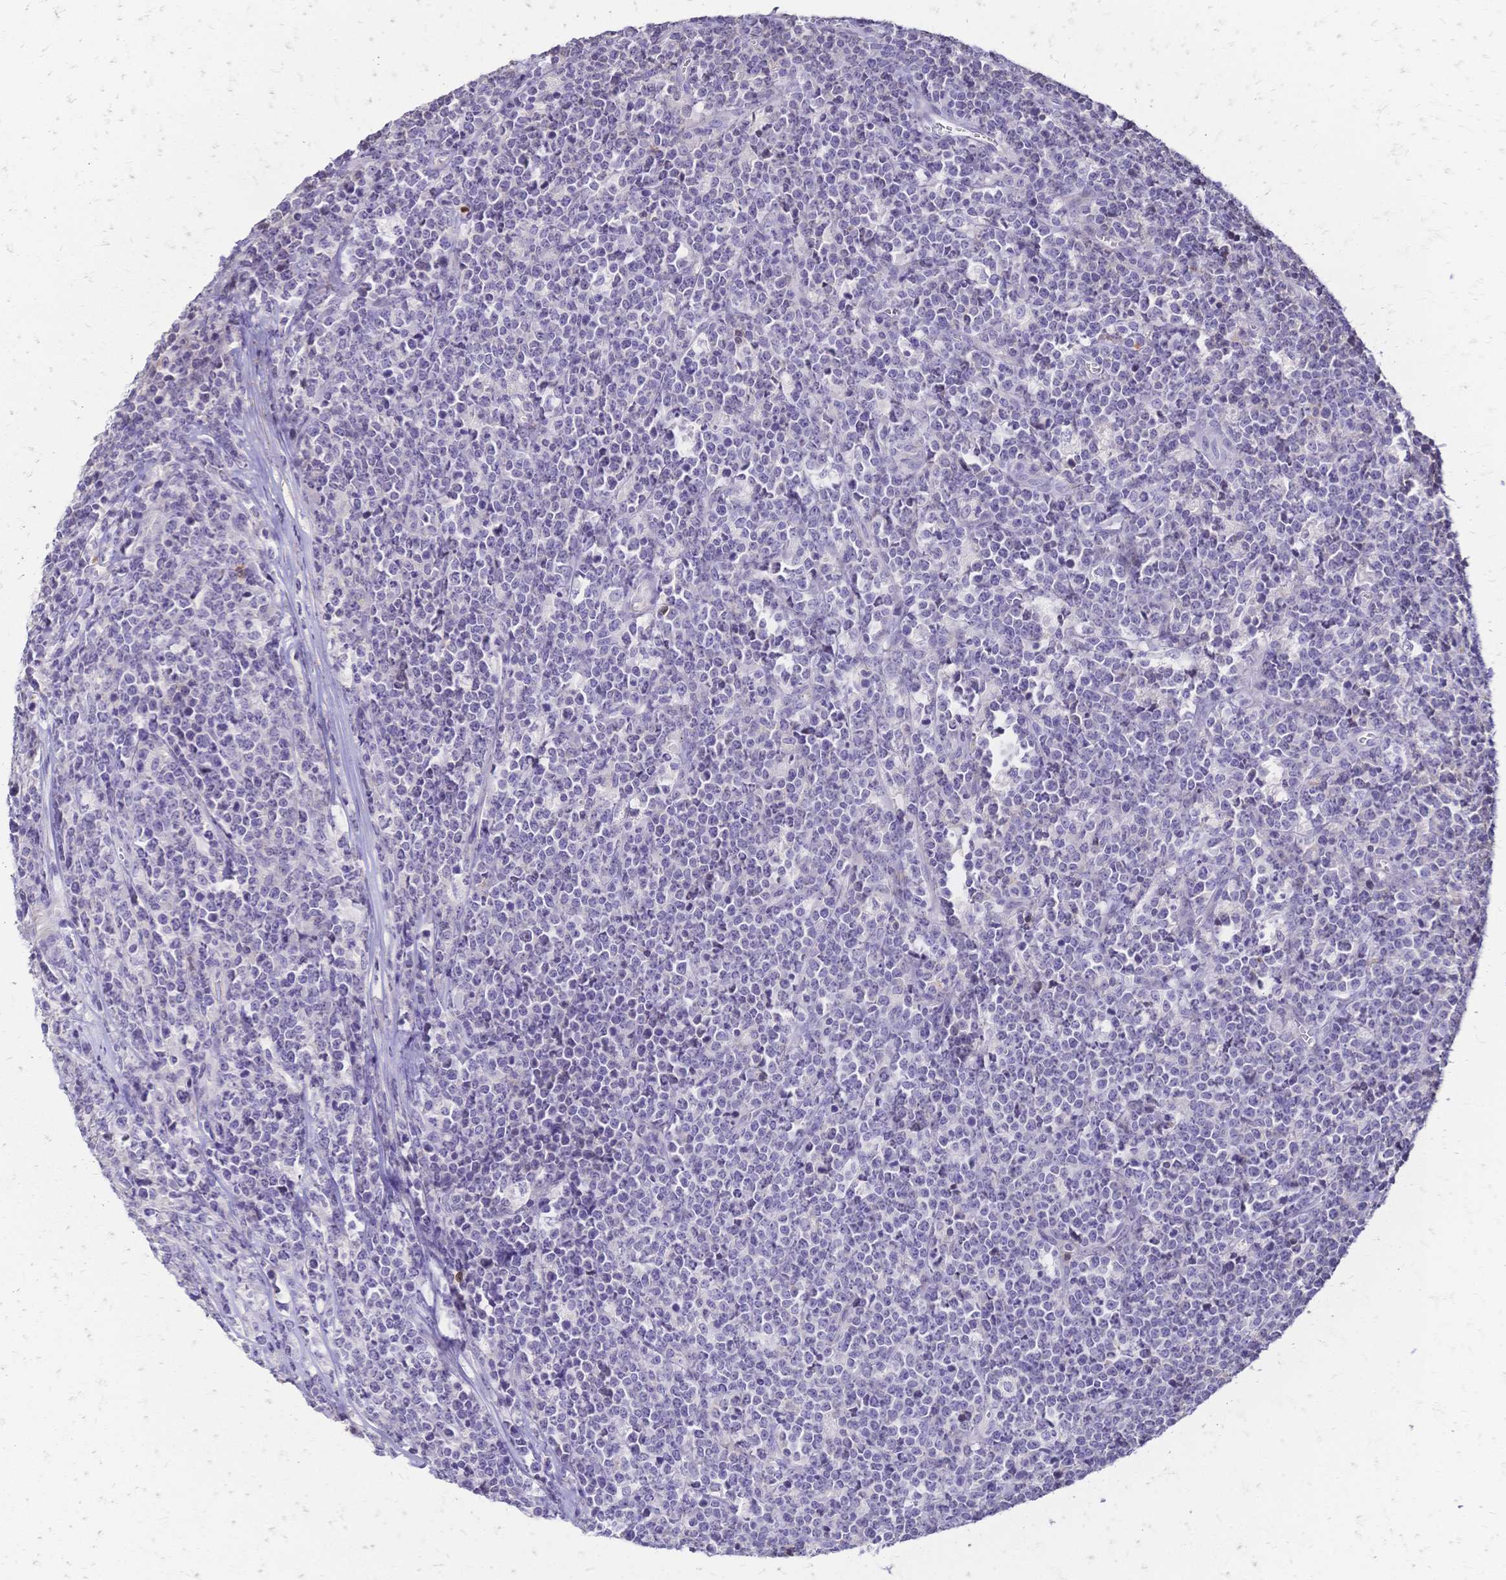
{"staining": {"intensity": "negative", "quantity": "none", "location": "none"}, "tissue": "lymphoma", "cell_type": "Tumor cells", "image_type": "cancer", "snomed": [{"axis": "morphology", "description": "Malignant lymphoma, non-Hodgkin's type, High grade"}, {"axis": "topography", "description": "Small intestine"}], "caption": "A high-resolution image shows immunohistochemistry staining of high-grade malignant lymphoma, non-Hodgkin's type, which displays no significant expression in tumor cells.", "gene": "IL2RA", "patient": {"sex": "female", "age": 56}}